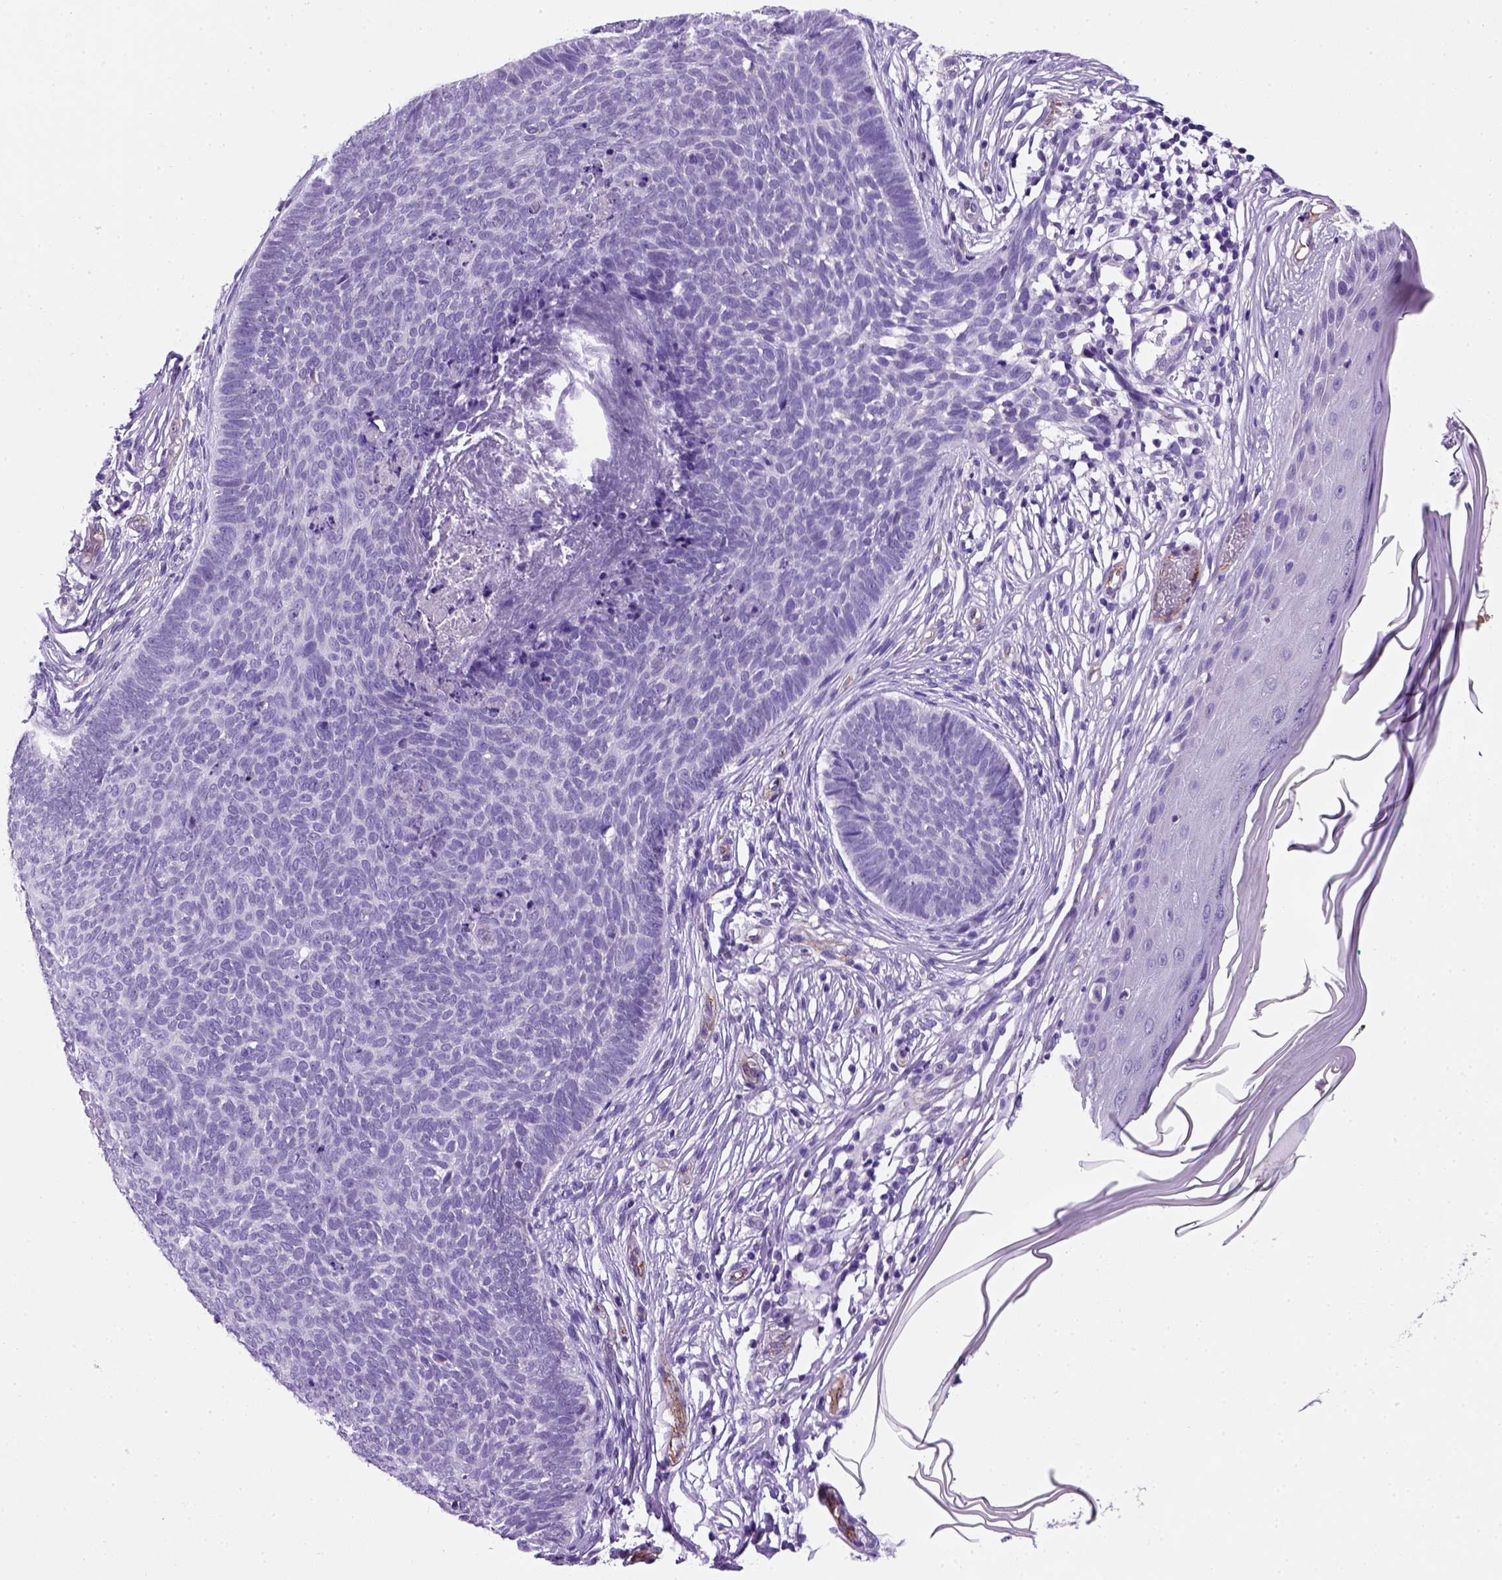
{"staining": {"intensity": "negative", "quantity": "none", "location": "none"}, "tissue": "skin cancer", "cell_type": "Tumor cells", "image_type": "cancer", "snomed": [{"axis": "morphology", "description": "Basal cell carcinoma"}, {"axis": "topography", "description": "Skin"}], "caption": "Tumor cells are negative for brown protein staining in skin cancer. The staining was performed using DAB to visualize the protein expression in brown, while the nuclei were stained in blue with hematoxylin (Magnification: 20x).", "gene": "VWF", "patient": {"sex": "male", "age": 85}}